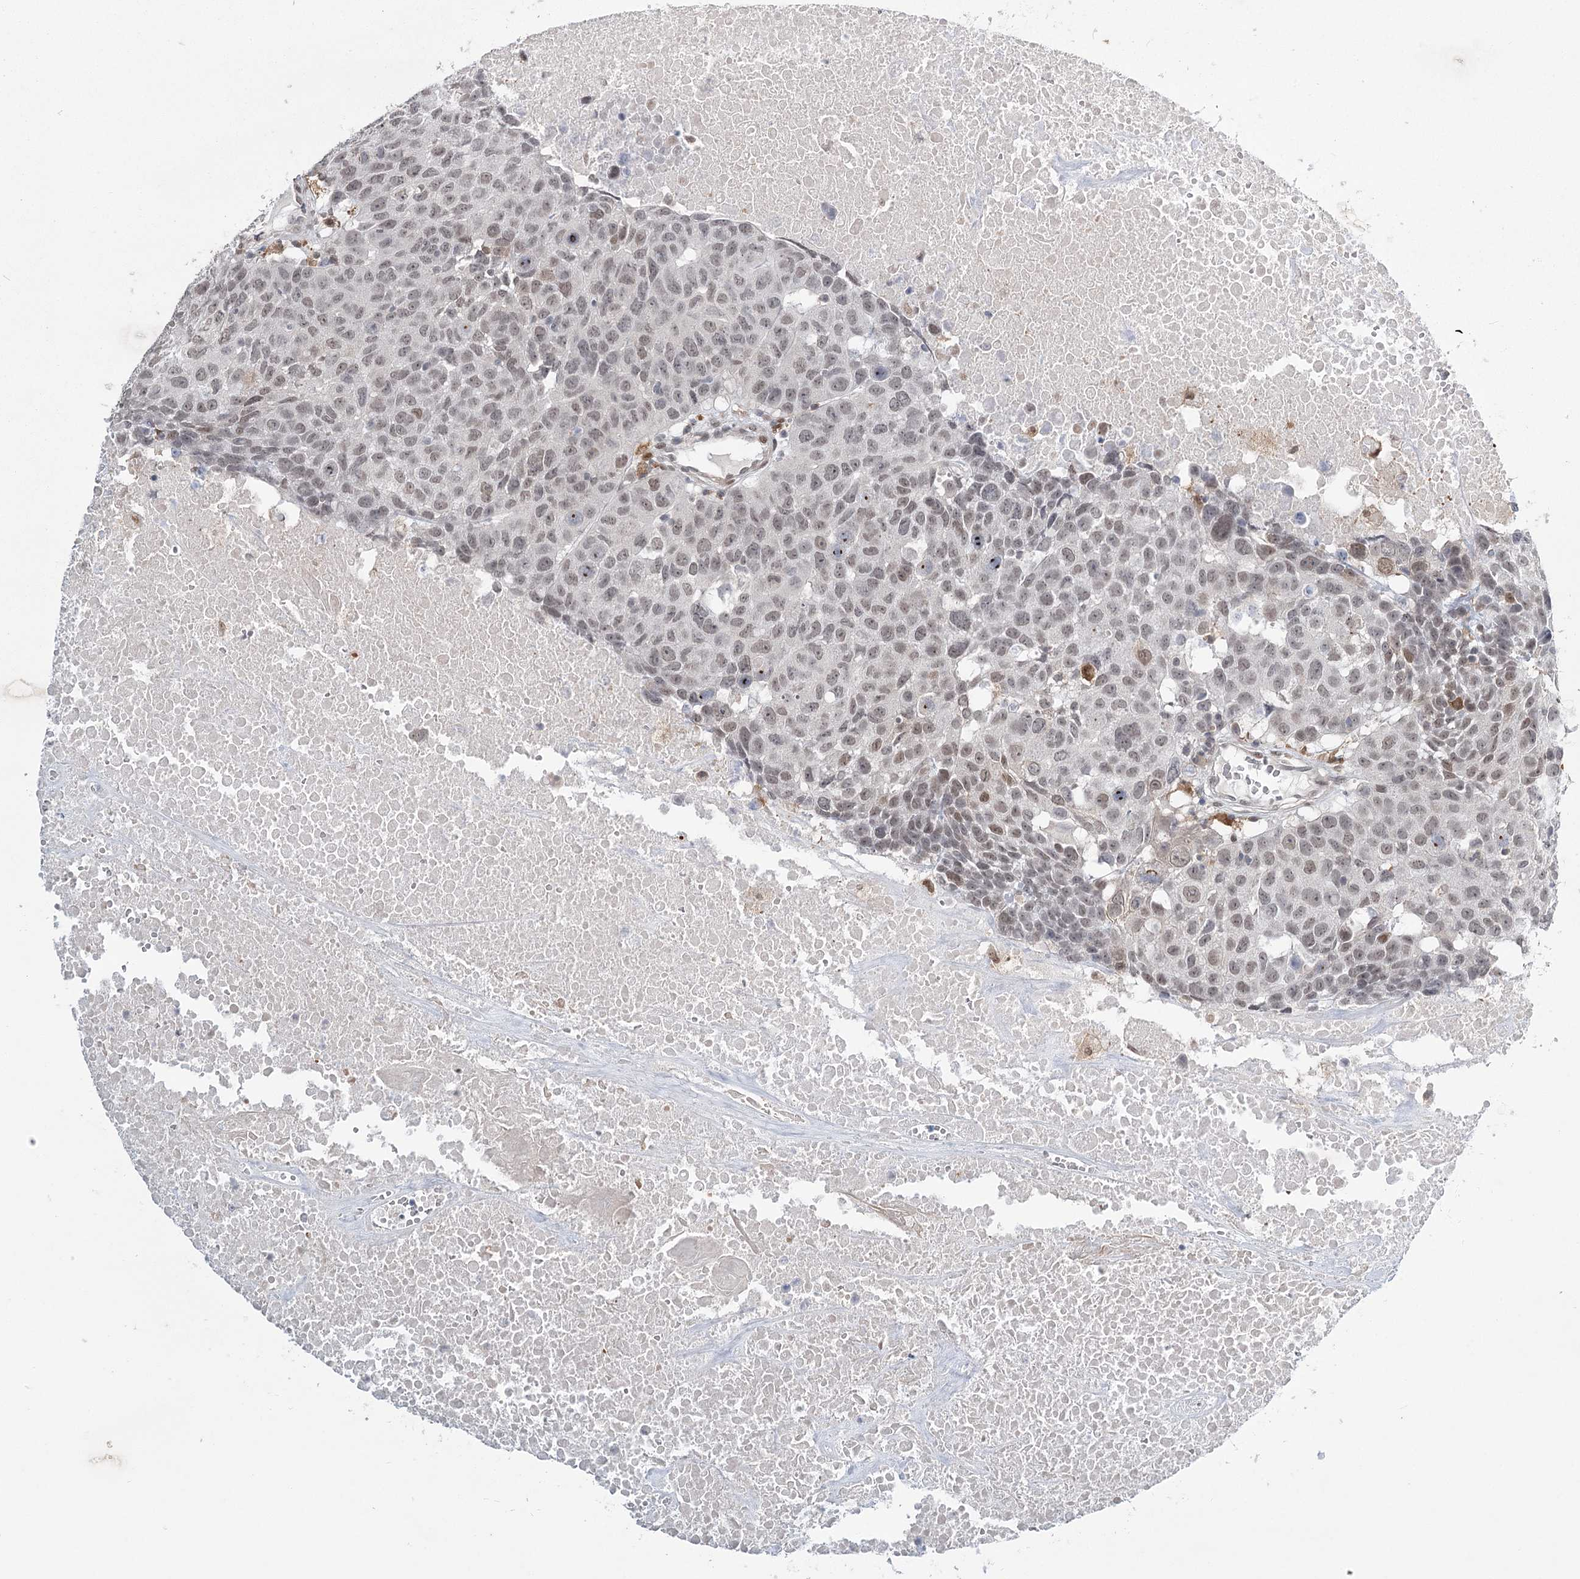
{"staining": {"intensity": "weak", "quantity": "<25%", "location": "cytoplasmic/membranous"}, "tissue": "head and neck cancer", "cell_type": "Tumor cells", "image_type": "cancer", "snomed": [{"axis": "morphology", "description": "Squamous cell carcinoma, NOS"}, {"axis": "topography", "description": "Head-Neck"}], "caption": "An immunohistochemistry histopathology image of head and neck cancer is shown. There is no staining in tumor cells of head and neck cancer. (Brightfield microscopy of DAB (3,3'-diaminobenzidine) immunohistochemistry at high magnification).", "gene": "TMEM70", "patient": {"sex": "male", "age": 66}}